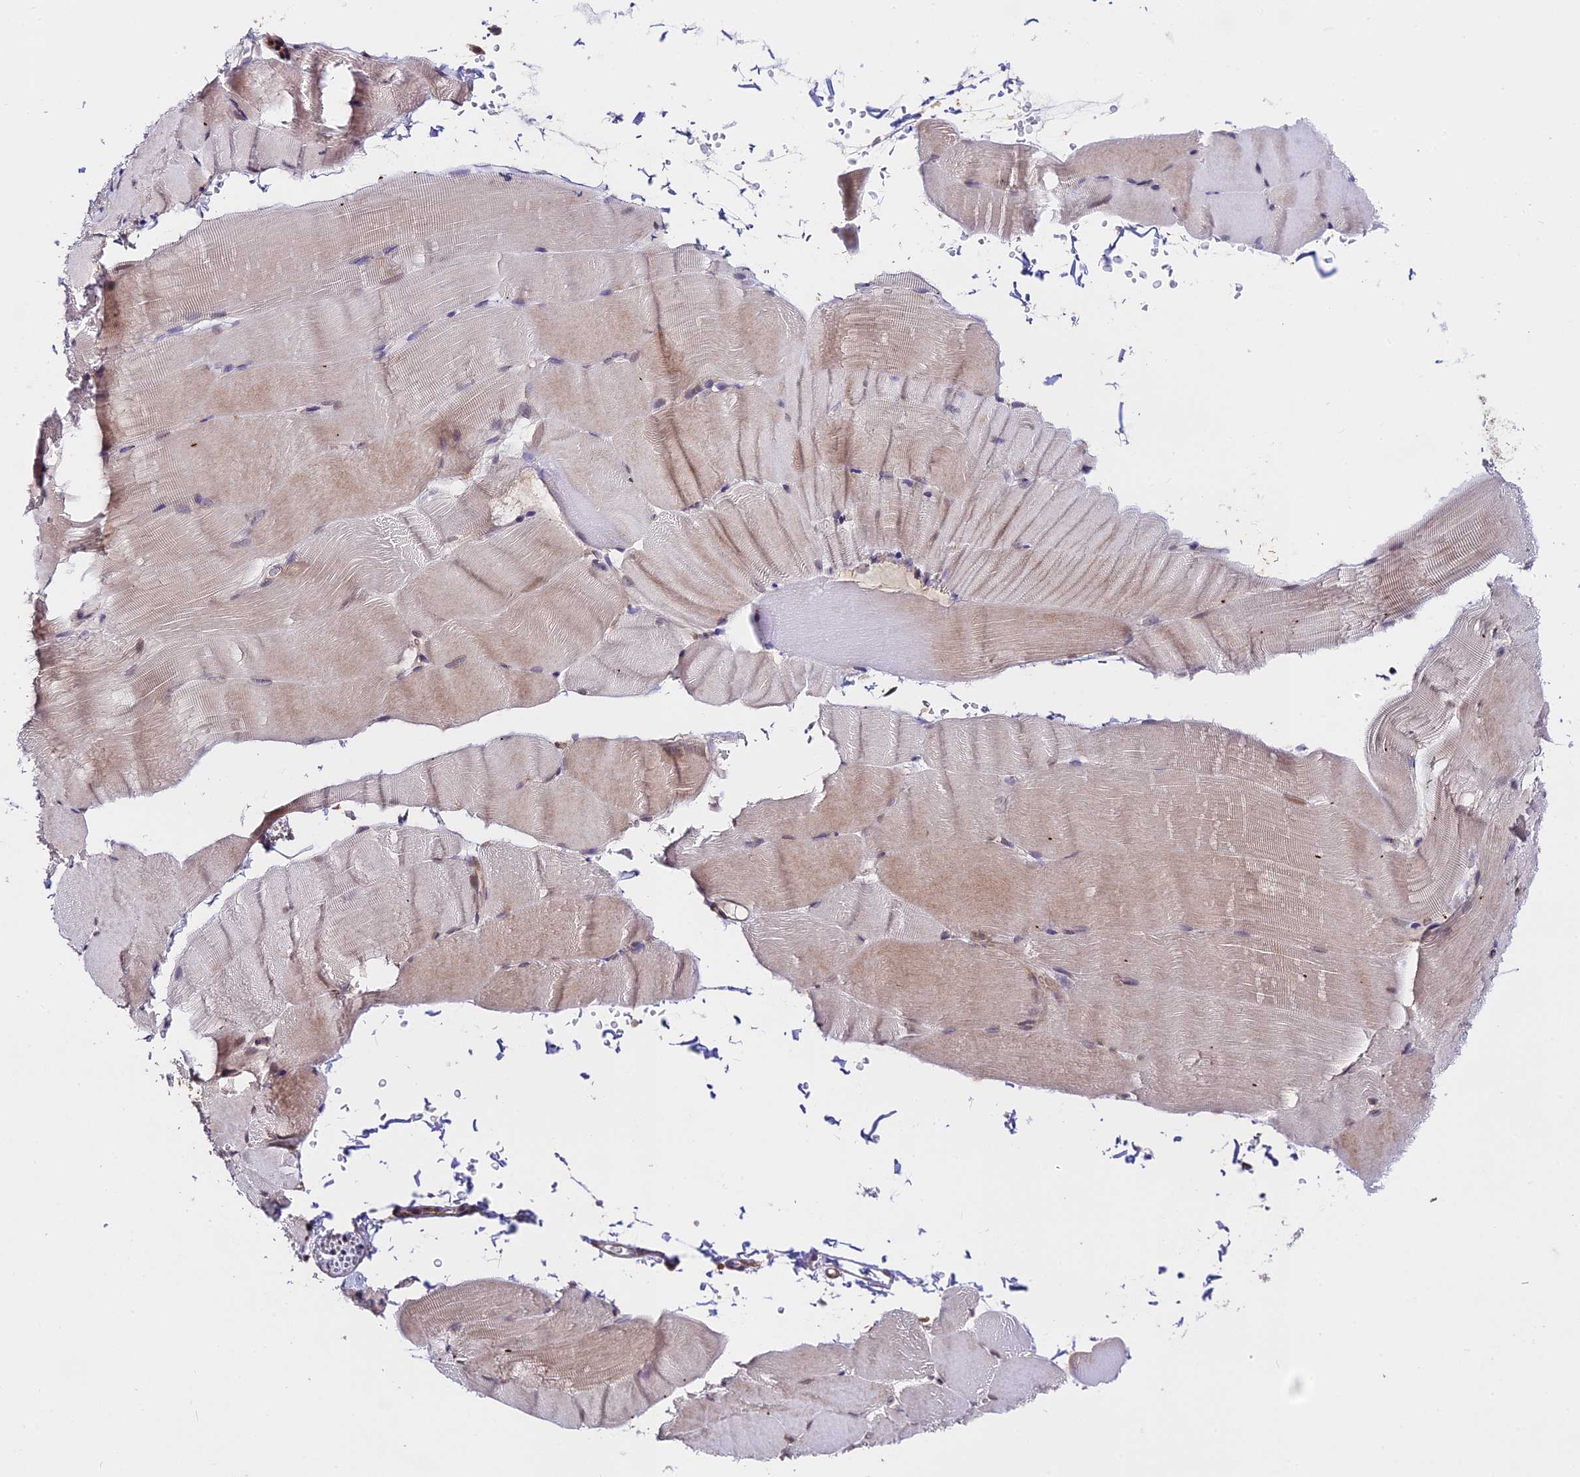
{"staining": {"intensity": "moderate", "quantity": "<25%", "location": "cytoplasmic/membranous"}, "tissue": "skeletal muscle", "cell_type": "Myocytes", "image_type": "normal", "snomed": [{"axis": "morphology", "description": "Normal tissue, NOS"}, {"axis": "topography", "description": "Skeletal muscle"}, {"axis": "topography", "description": "Parathyroid gland"}], "caption": "Immunohistochemical staining of normal human skeletal muscle demonstrates moderate cytoplasmic/membranous protein positivity in approximately <25% of myocytes. (DAB IHC, brown staining for protein, blue staining for nuclei).", "gene": "C3orf20", "patient": {"sex": "female", "age": 37}}